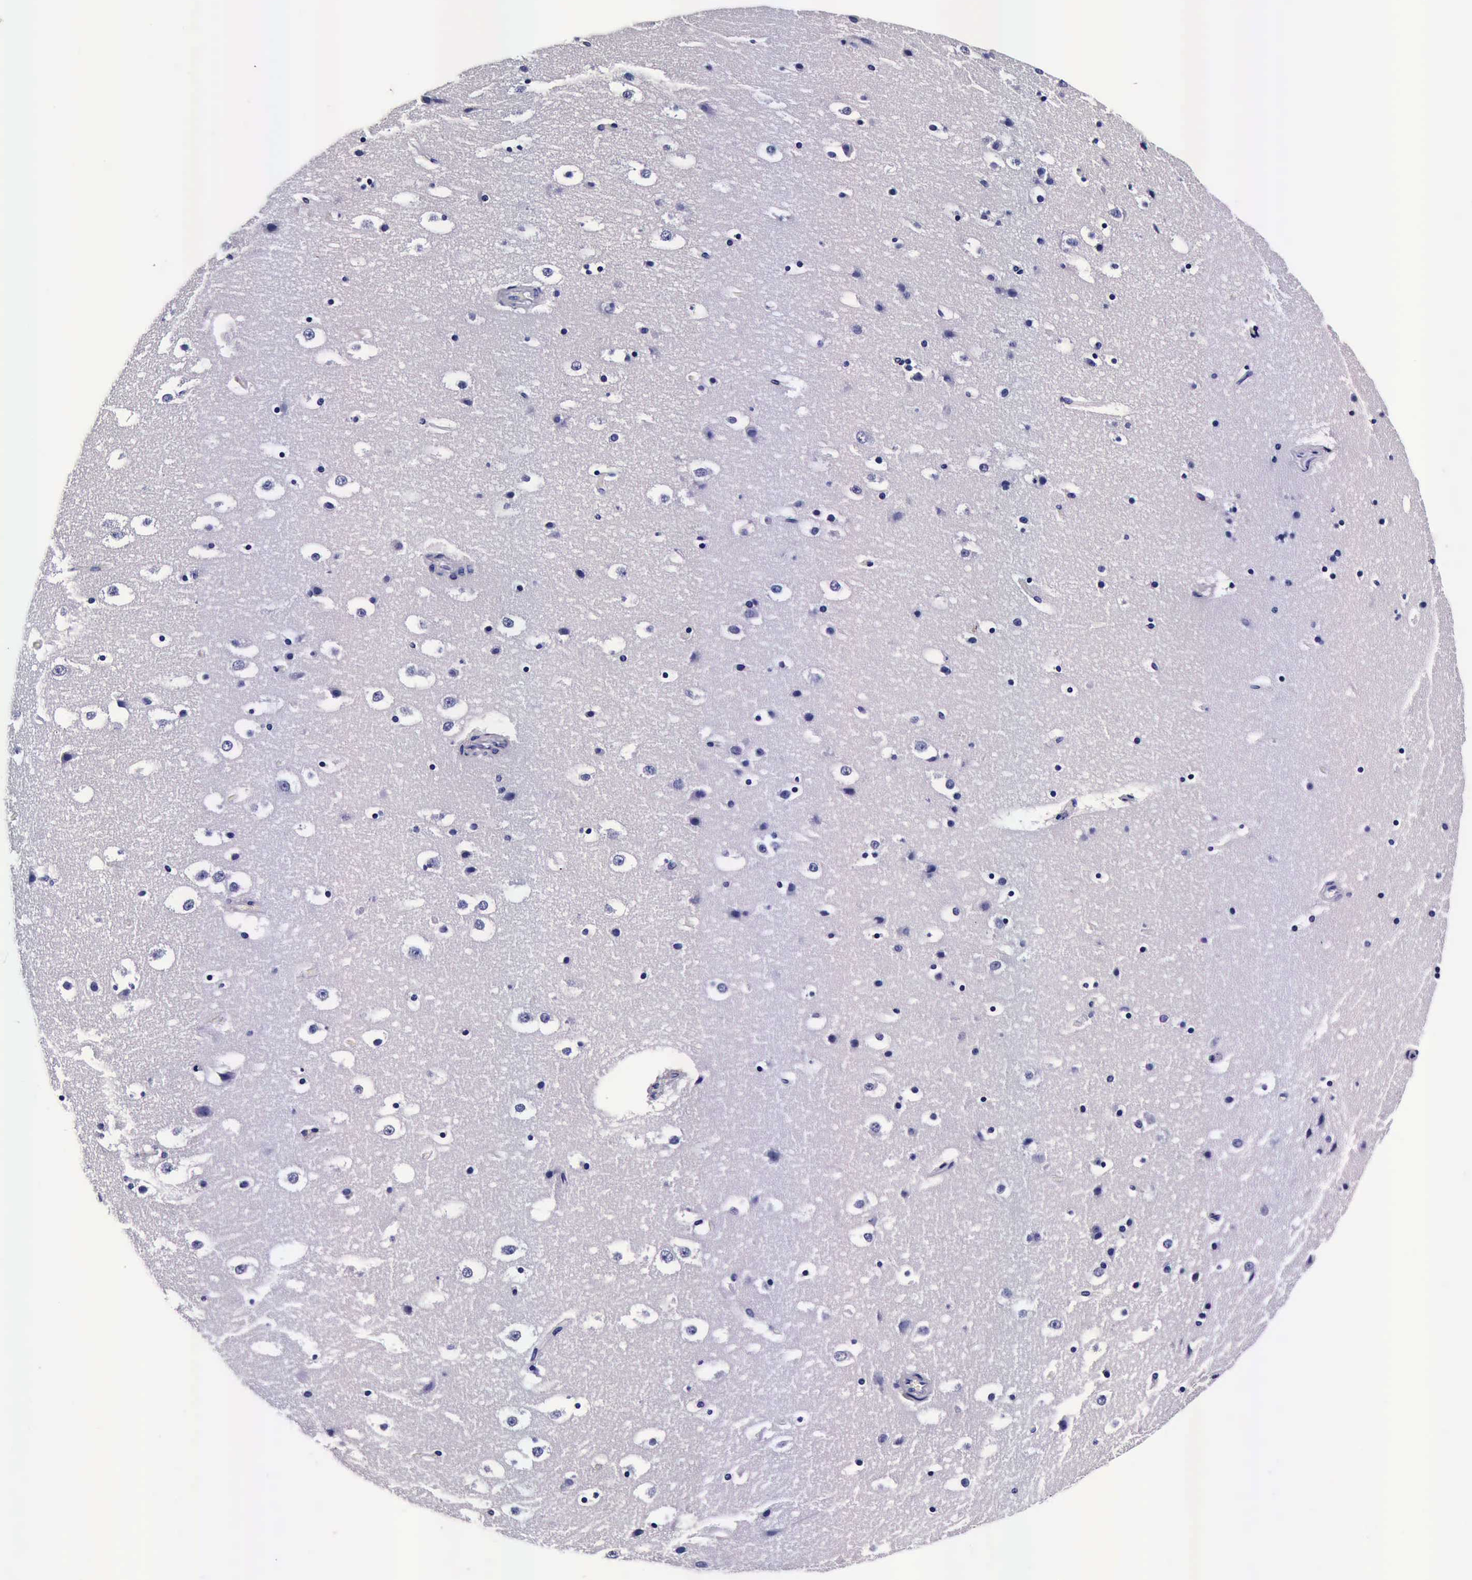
{"staining": {"intensity": "negative", "quantity": "none", "location": "none"}, "tissue": "hippocampus", "cell_type": "Glial cells", "image_type": "normal", "snomed": [{"axis": "morphology", "description": "Normal tissue, NOS"}, {"axis": "topography", "description": "Hippocampus"}], "caption": "High power microscopy image of an IHC photomicrograph of benign hippocampus, revealing no significant positivity in glial cells.", "gene": "IAPP", "patient": {"sex": "male", "age": 45}}